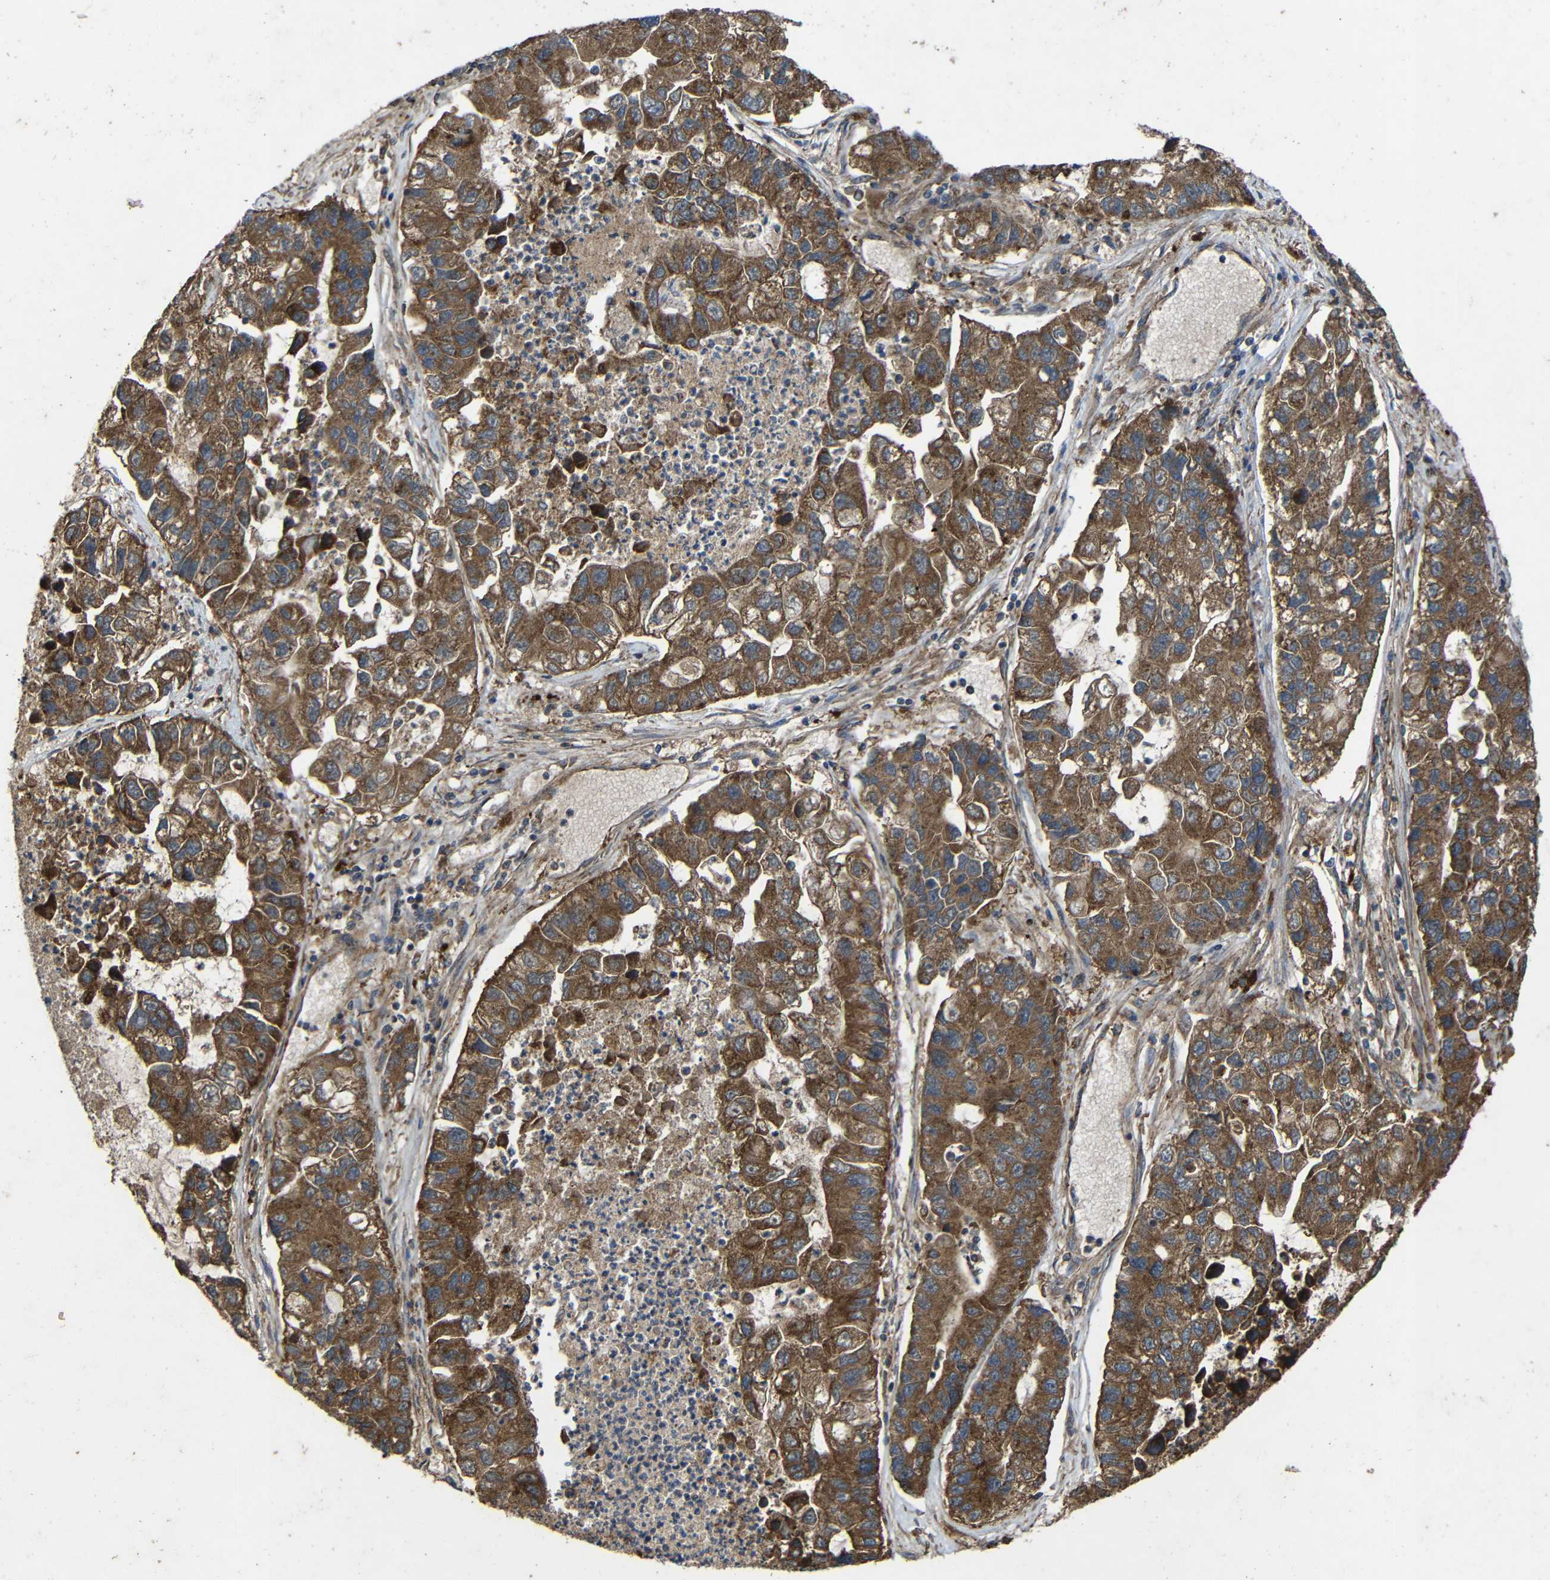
{"staining": {"intensity": "strong", "quantity": ">75%", "location": "cytoplasmic/membranous"}, "tissue": "lung cancer", "cell_type": "Tumor cells", "image_type": "cancer", "snomed": [{"axis": "morphology", "description": "Adenocarcinoma, NOS"}, {"axis": "topography", "description": "Lung"}], "caption": "Lung cancer (adenocarcinoma) stained for a protein reveals strong cytoplasmic/membranous positivity in tumor cells.", "gene": "C1GALT1", "patient": {"sex": "female", "age": 51}}